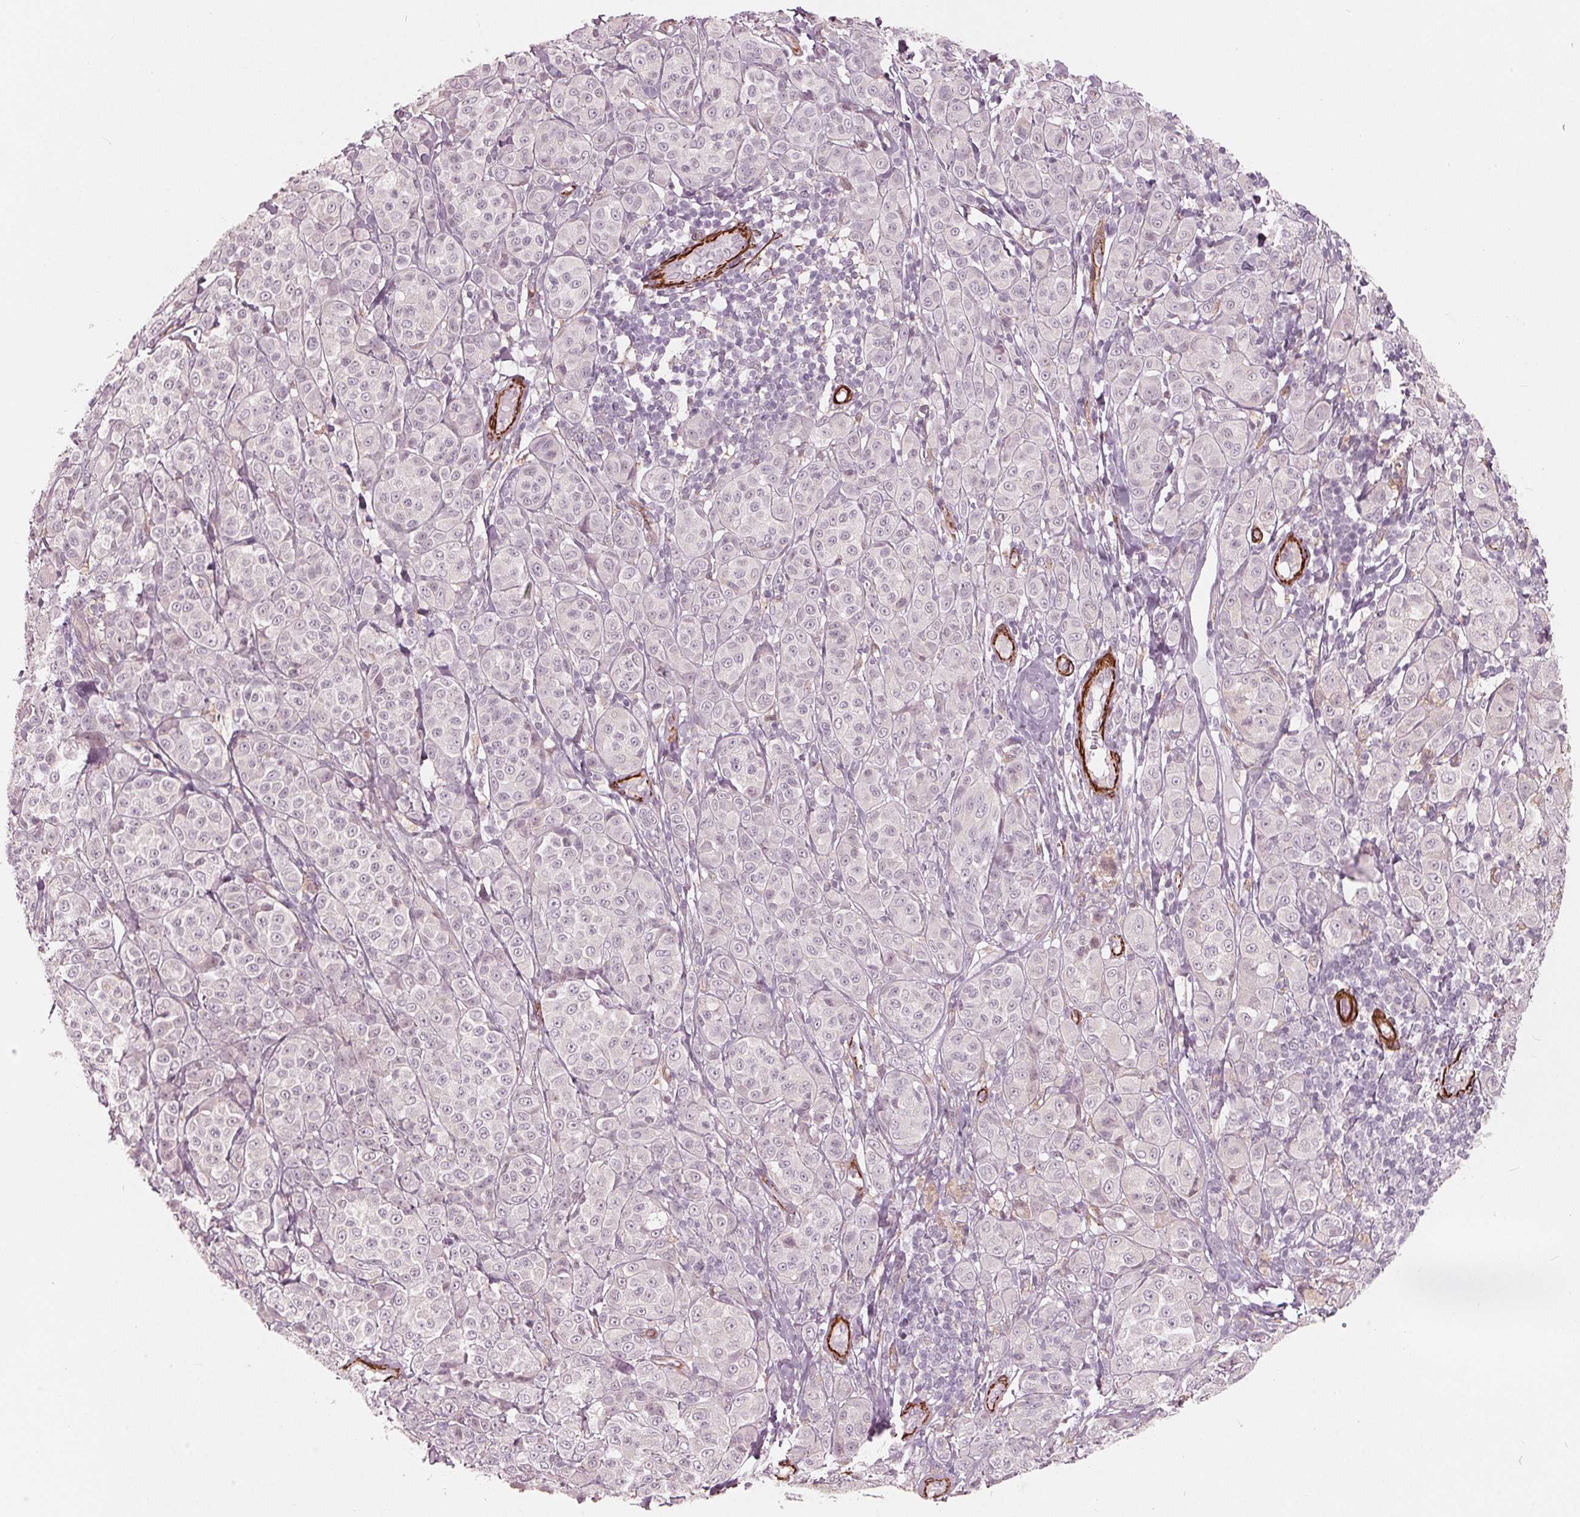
{"staining": {"intensity": "weak", "quantity": "25%-75%", "location": "nuclear"}, "tissue": "melanoma", "cell_type": "Tumor cells", "image_type": "cancer", "snomed": [{"axis": "morphology", "description": "Malignant melanoma, NOS"}, {"axis": "topography", "description": "Skin"}], "caption": "Human malignant melanoma stained for a protein (brown) displays weak nuclear positive positivity in approximately 25%-75% of tumor cells.", "gene": "MIER3", "patient": {"sex": "male", "age": 89}}